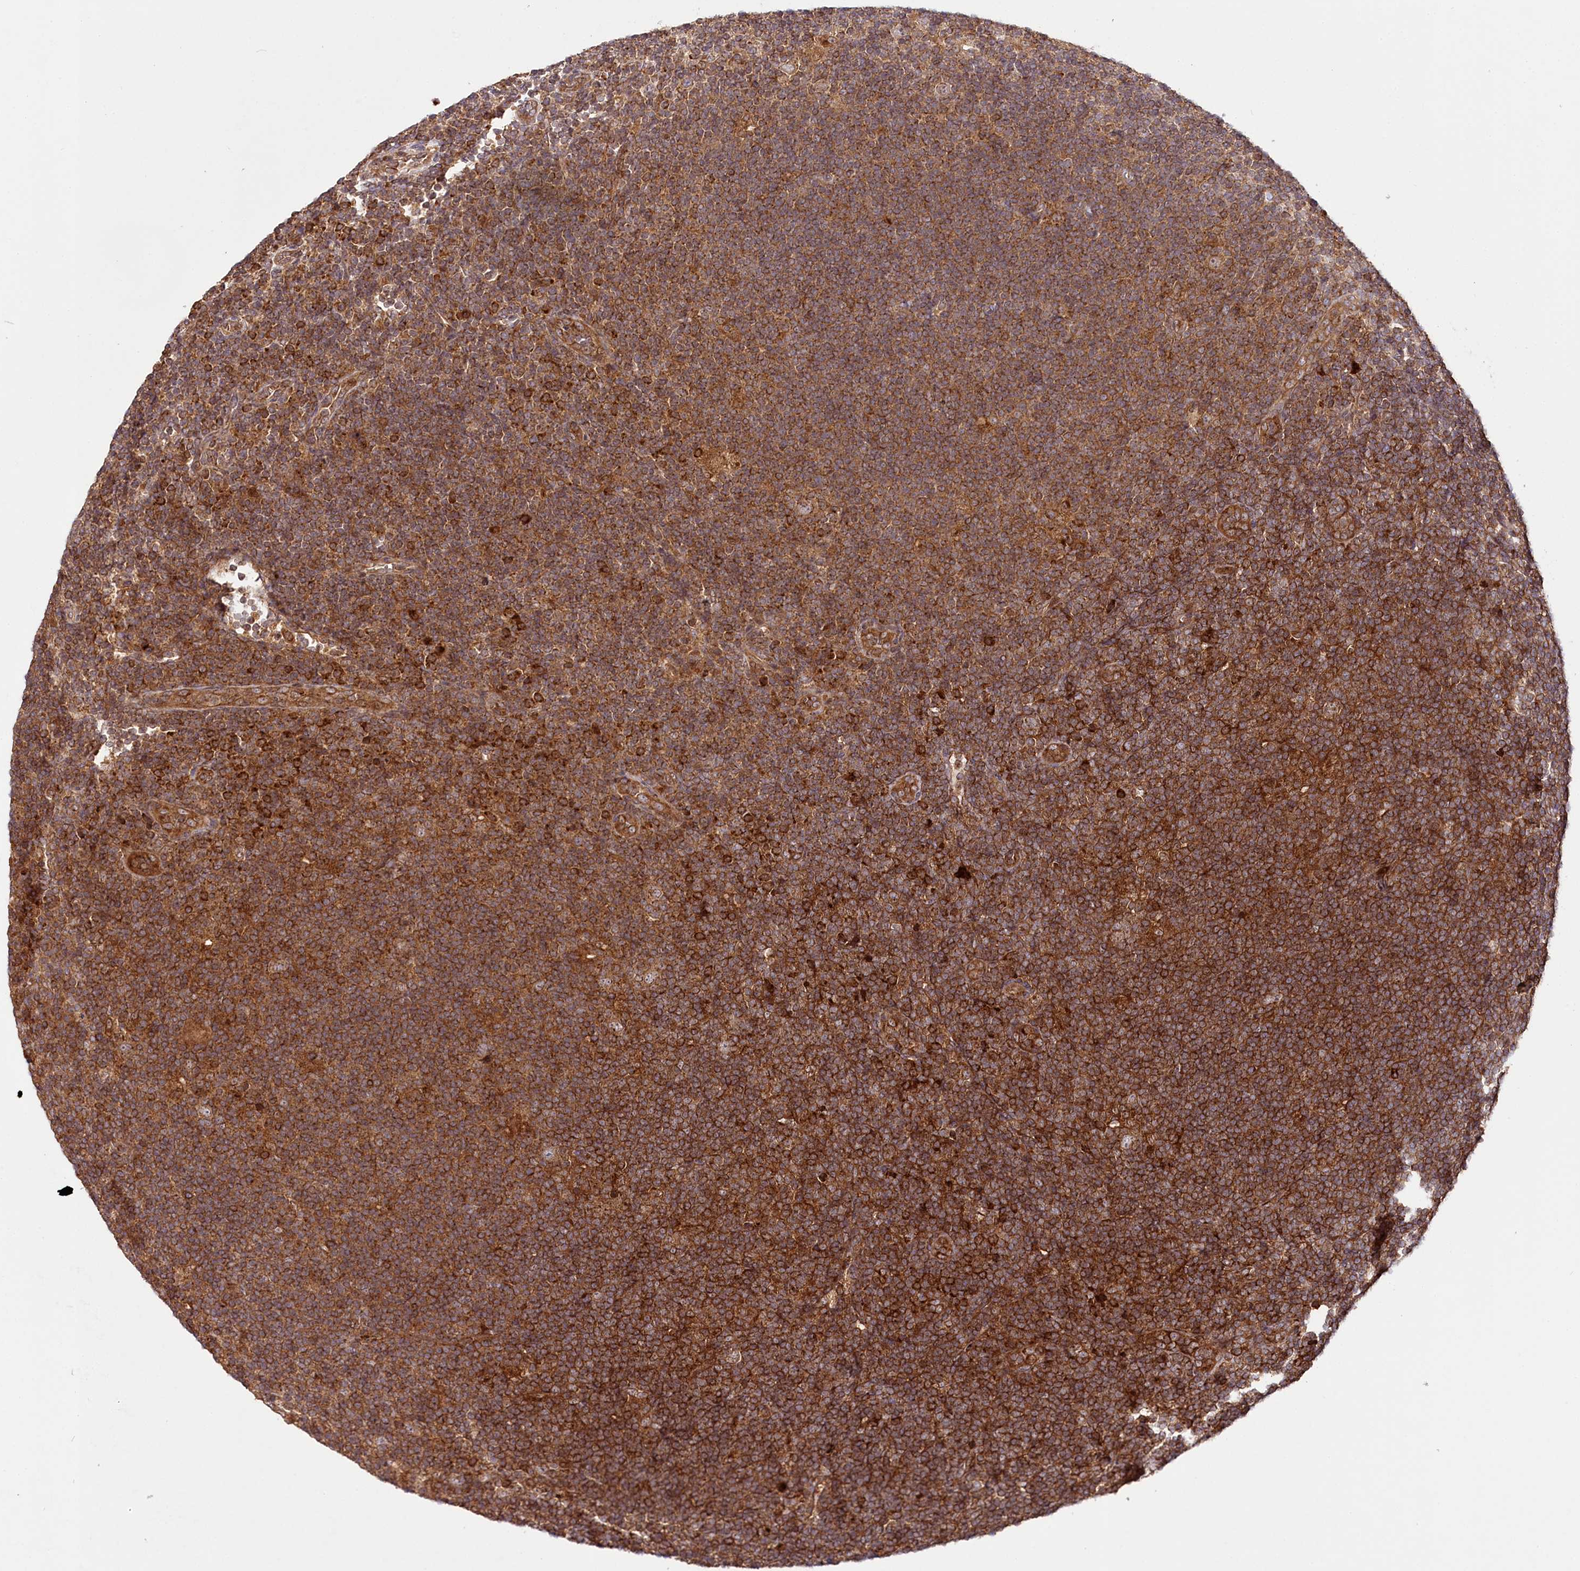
{"staining": {"intensity": "moderate", "quantity": ">75%", "location": "cytoplasmic/membranous"}, "tissue": "lymphoma", "cell_type": "Tumor cells", "image_type": "cancer", "snomed": [{"axis": "morphology", "description": "Hodgkin's disease, NOS"}, {"axis": "topography", "description": "Lymph node"}], "caption": "Tumor cells exhibit medium levels of moderate cytoplasmic/membranous expression in about >75% of cells in Hodgkin's disease. The staining was performed using DAB (3,3'-diaminobenzidine) to visualize the protein expression in brown, while the nuclei were stained in blue with hematoxylin (Magnification: 20x).", "gene": "COPG1", "patient": {"sex": "female", "age": 57}}